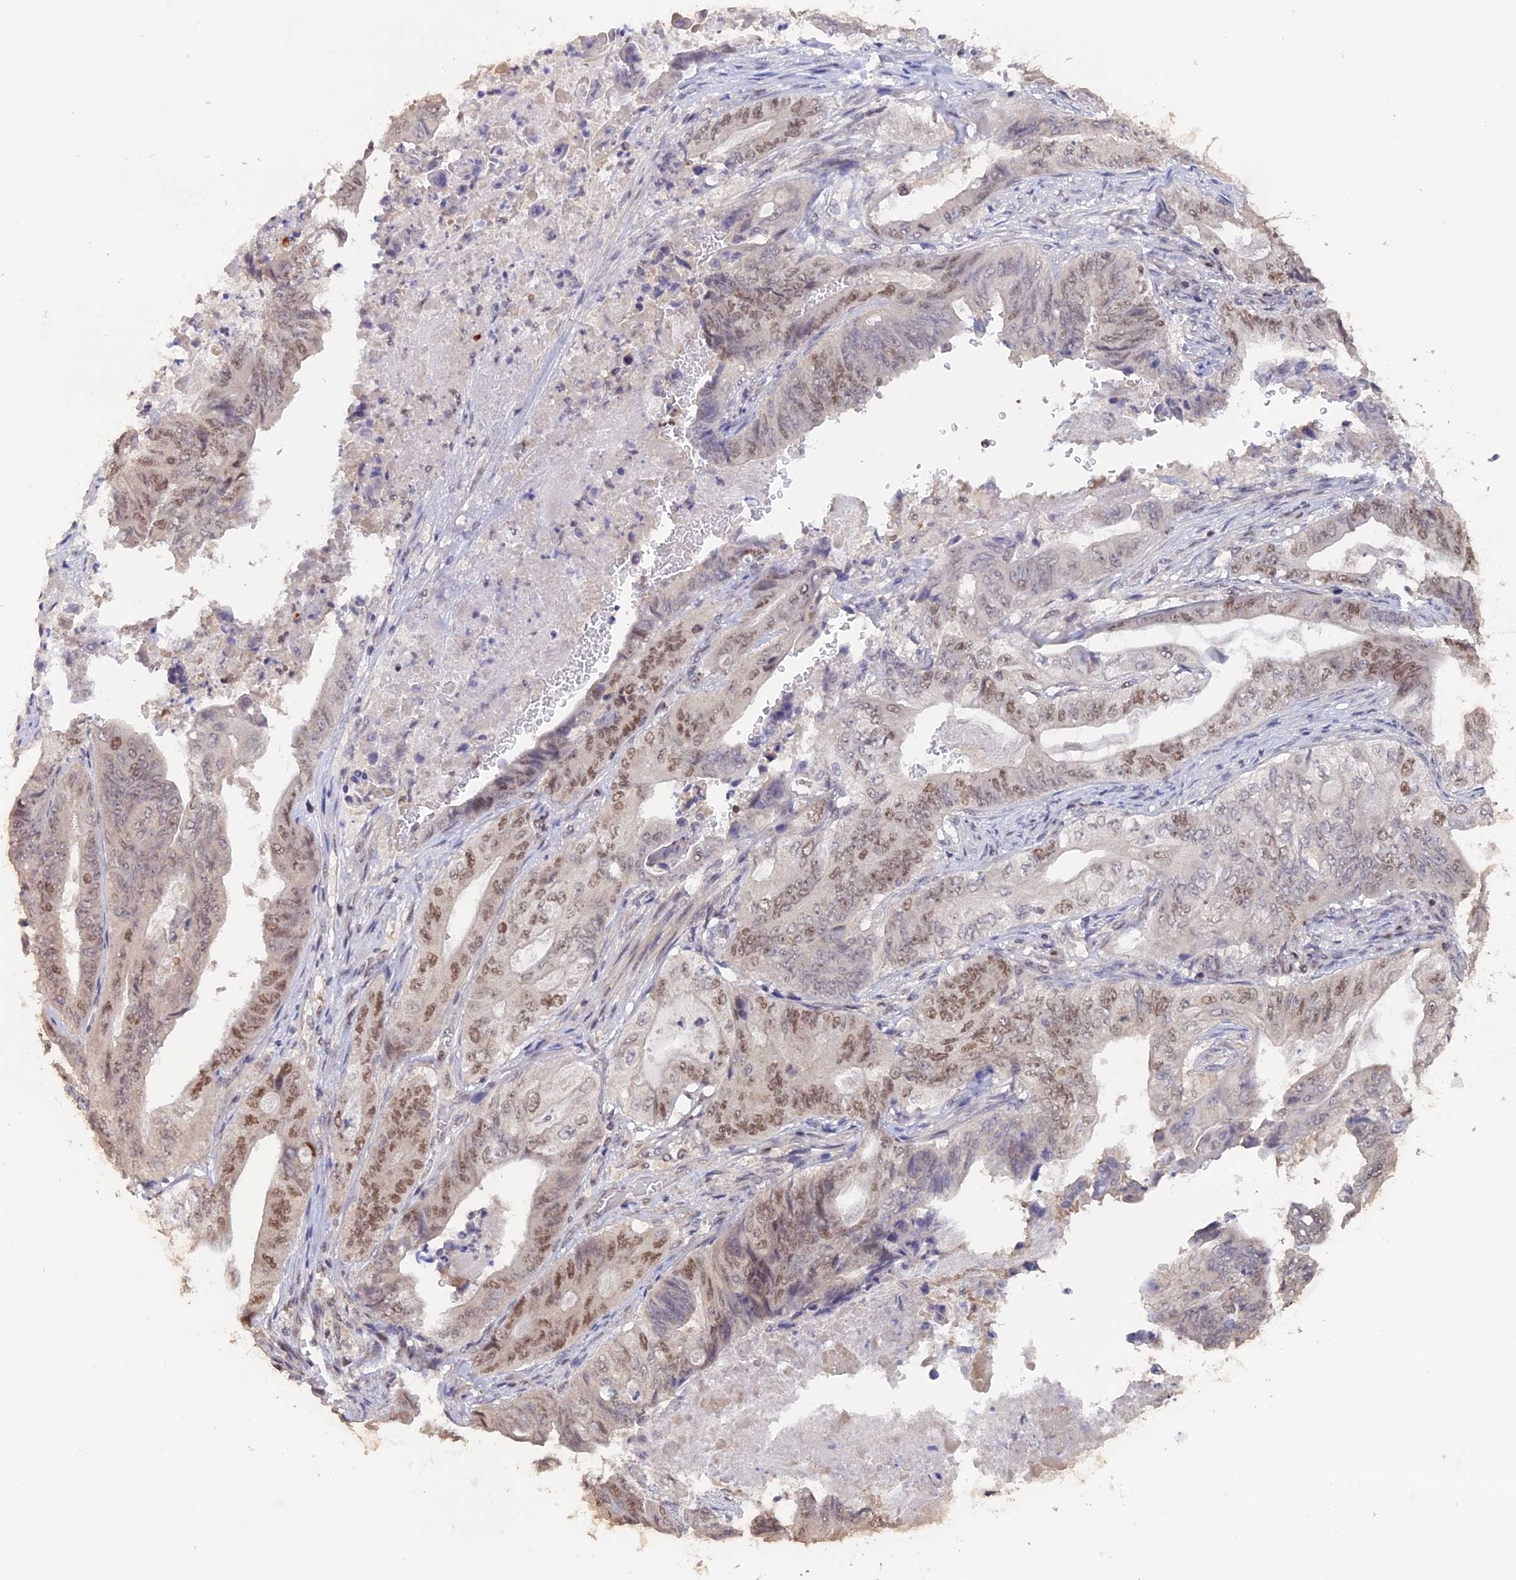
{"staining": {"intensity": "moderate", "quantity": "25%-75%", "location": "nuclear"}, "tissue": "stomach cancer", "cell_type": "Tumor cells", "image_type": "cancer", "snomed": [{"axis": "morphology", "description": "Adenocarcinoma, NOS"}, {"axis": "topography", "description": "Stomach"}], "caption": "An IHC micrograph of neoplastic tissue is shown. Protein staining in brown shows moderate nuclear positivity in stomach adenocarcinoma within tumor cells. The staining was performed using DAB, with brown indicating positive protein expression. Nuclei are stained blue with hematoxylin.", "gene": "RFC5", "patient": {"sex": "female", "age": 73}}